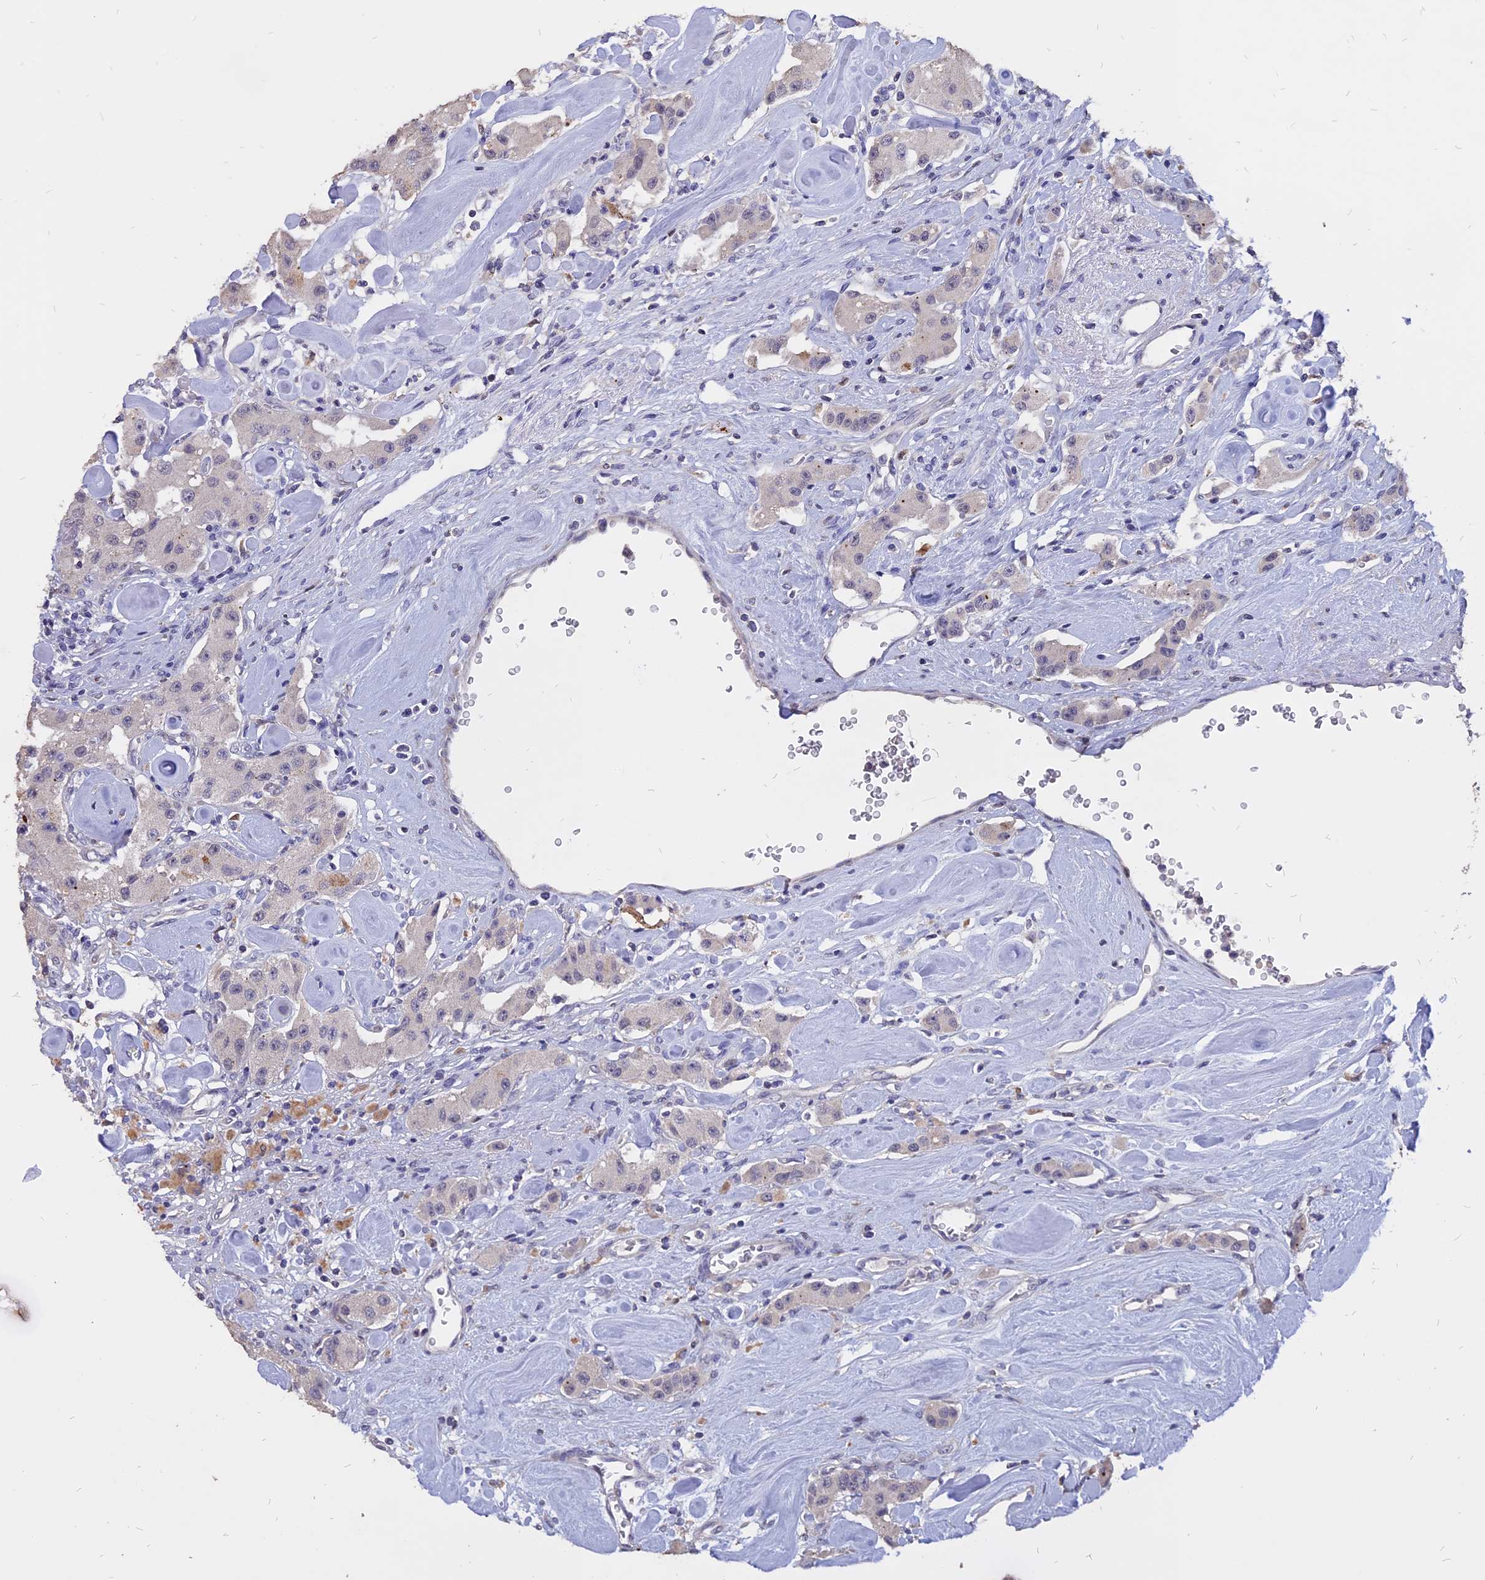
{"staining": {"intensity": "negative", "quantity": "none", "location": "none"}, "tissue": "carcinoid", "cell_type": "Tumor cells", "image_type": "cancer", "snomed": [{"axis": "morphology", "description": "Carcinoid, malignant, NOS"}, {"axis": "topography", "description": "Pancreas"}], "caption": "Immunohistochemistry (IHC) of carcinoid (malignant) shows no staining in tumor cells.", "gene": "TMEM263", "patient": {"sex": "male", "age": 41}}